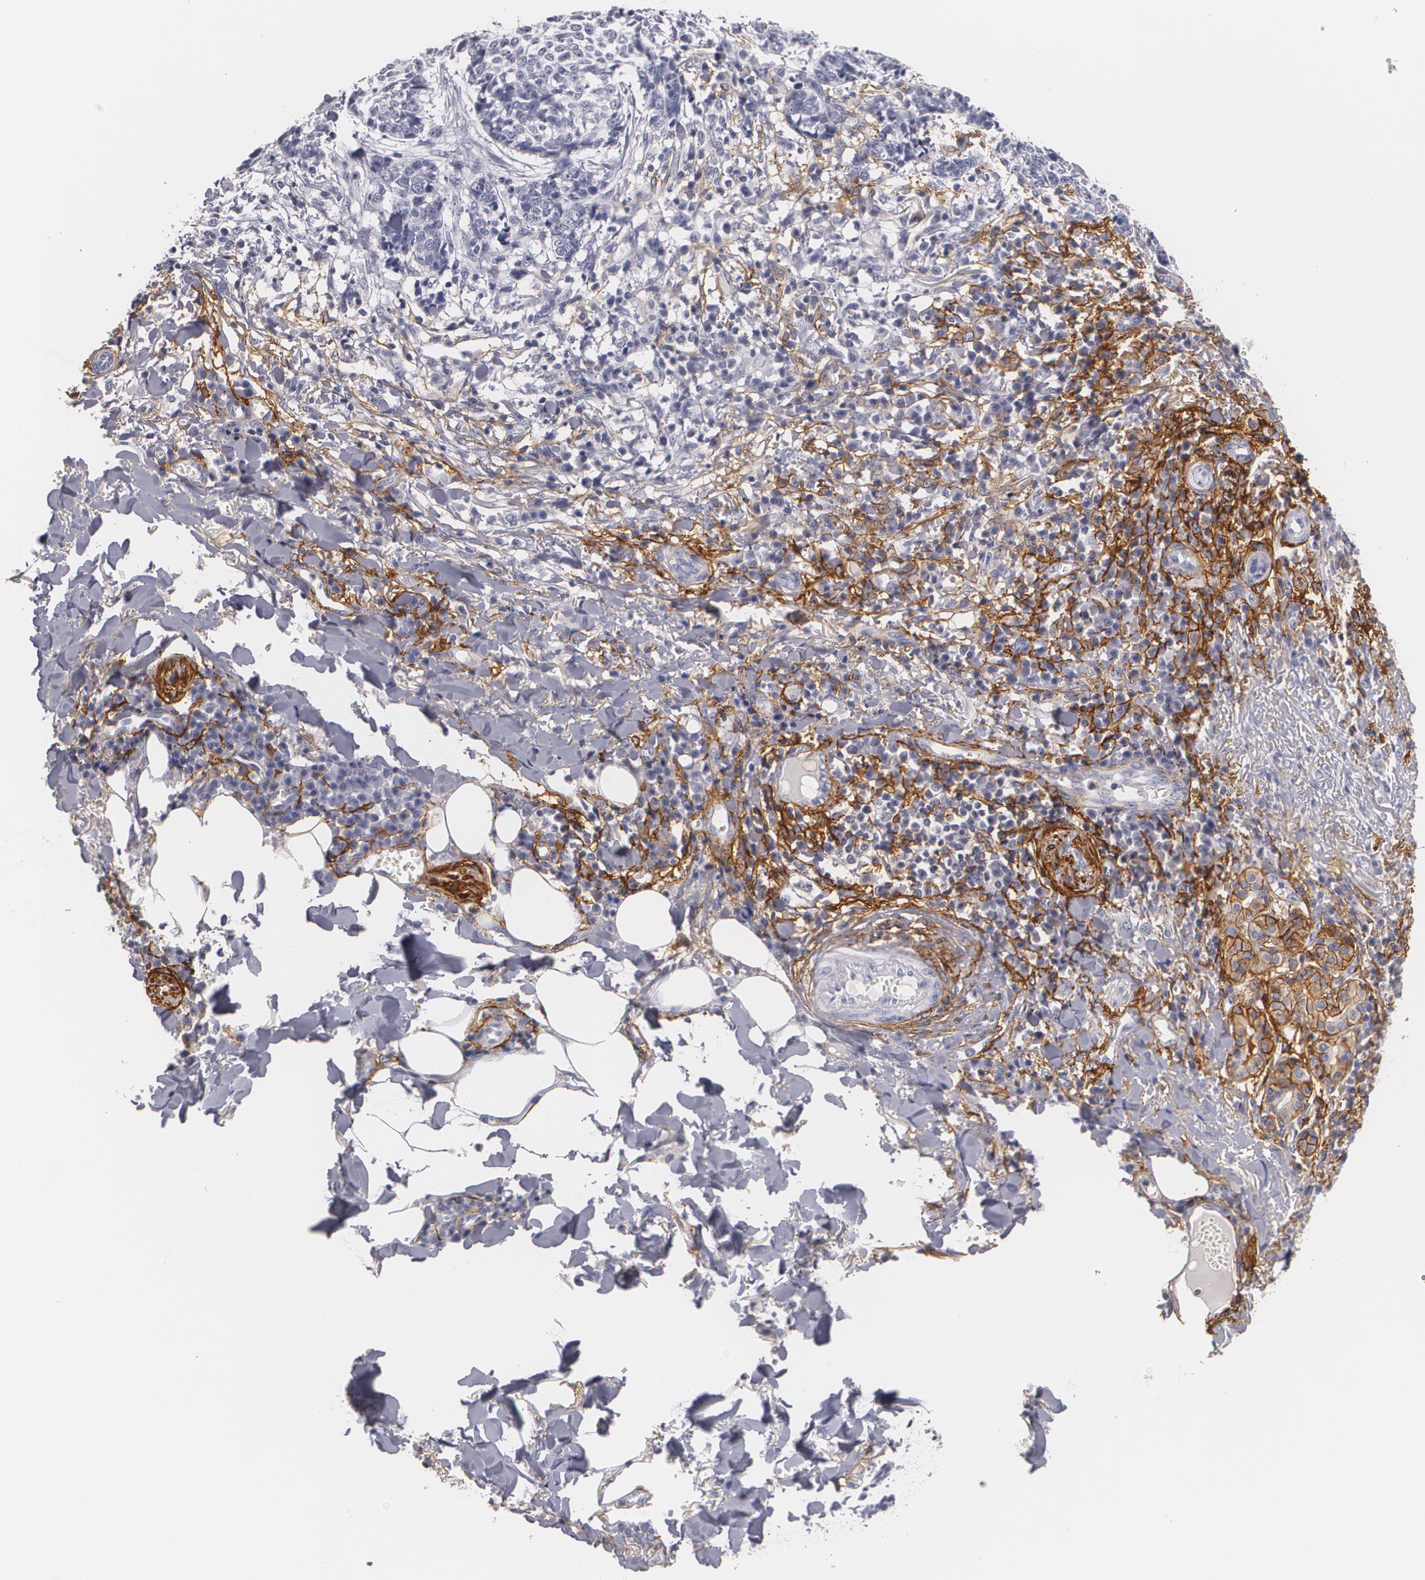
{"staining": {"intensity": "negative", "quantity": "none", "location": "none"}, "tissue": "skin cancer", "cell_type": "Tumor cells", "image_type": "cancer", "snomed": [{"axis": "morphology", "description": "Basal cell carcinoma"}, {"axis": "topography", "description": "Skin"}], "caption": "High magnification brightfield microscopy of skin cancer (basal cell carcinoma) stained with DAB (brown) and counterstained with hematoxylin (blue): tumor cells show no significant positivity.", "gene": "NGFR", "patient": {"sex": "female", "age": 89}}